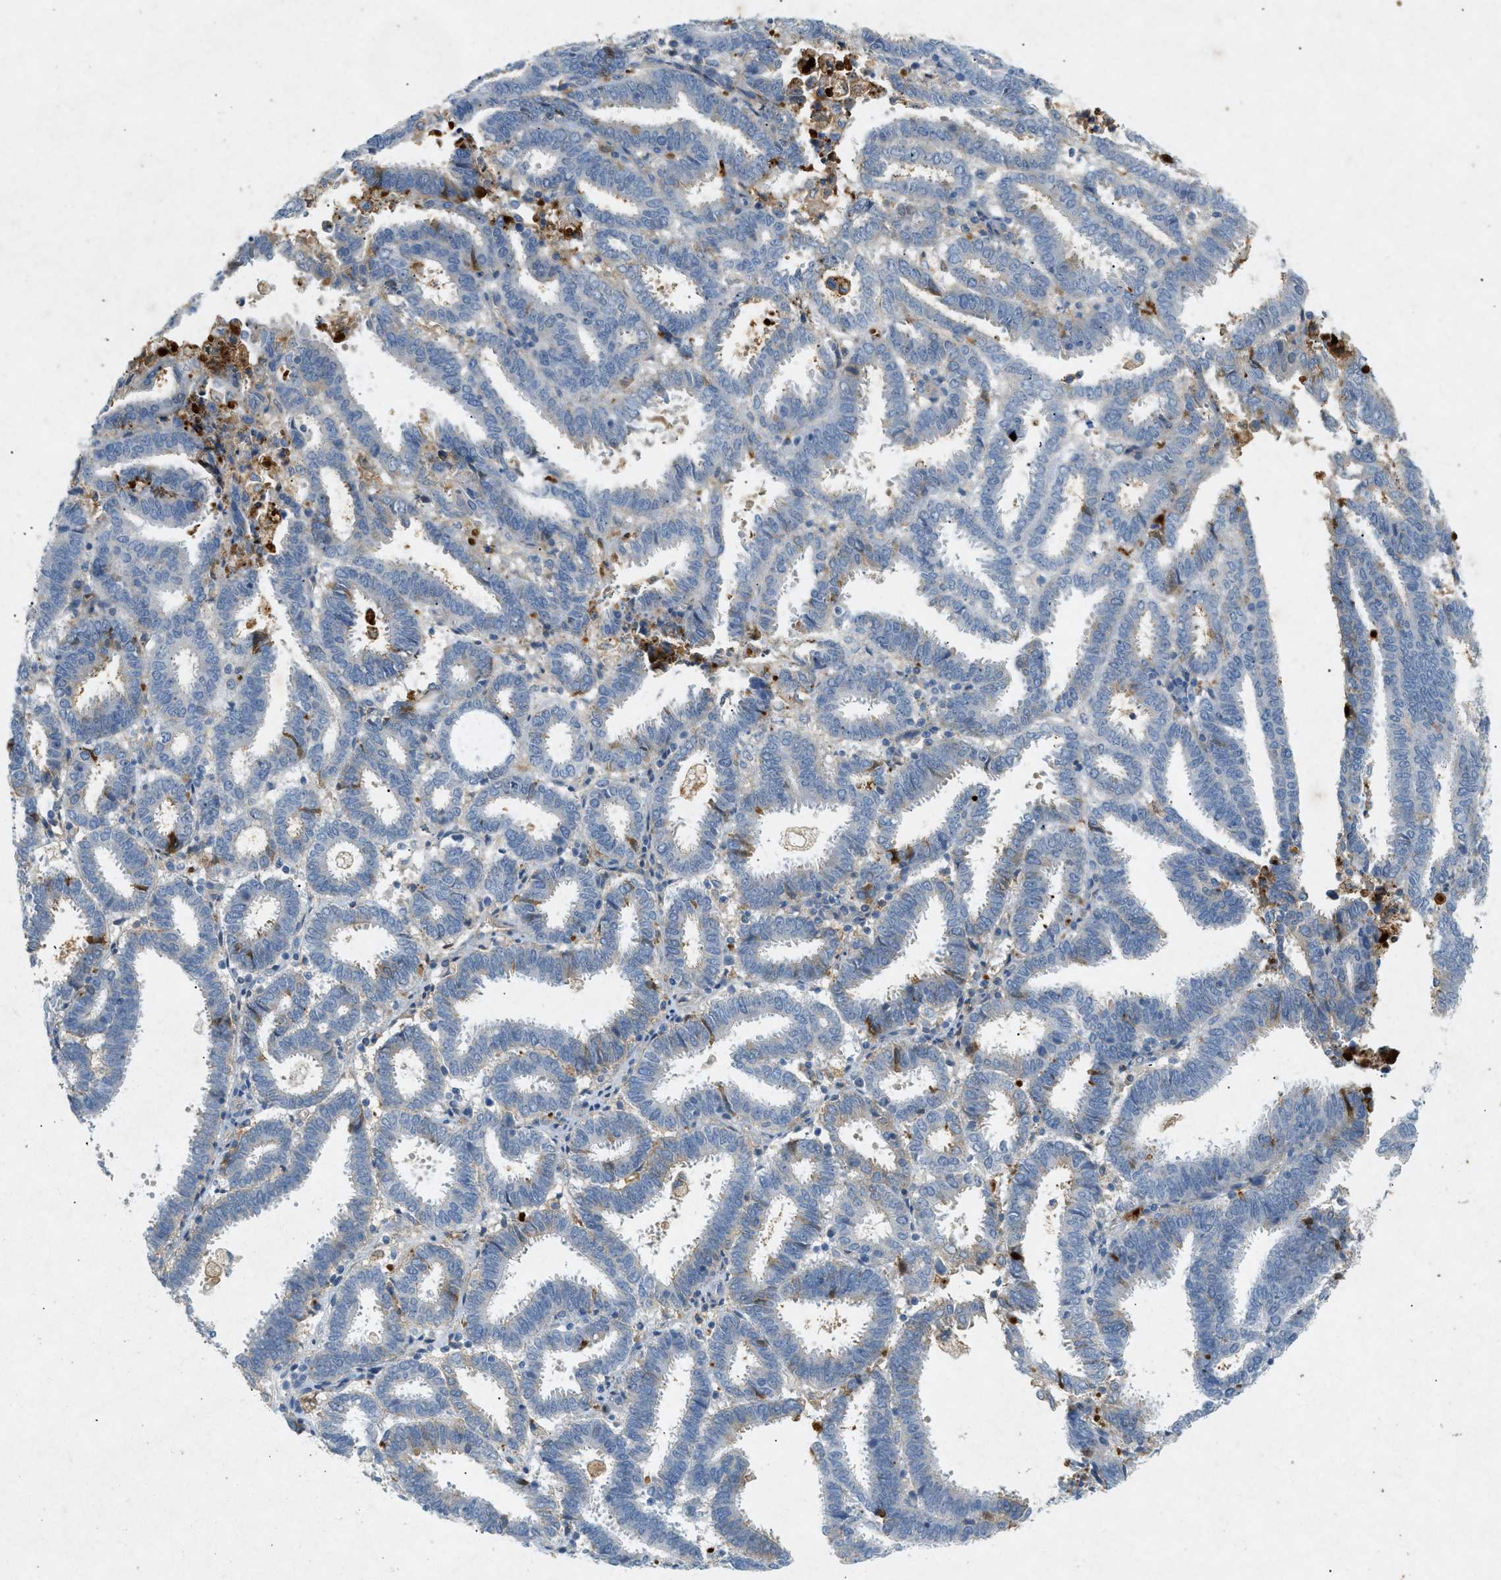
{"staining": {"intensity": "weak", "quantity": "<25%", "location": "cytoplasmic/membranous"}, "tissue": "endometrial cancer", "cell_type": "Tumor cells", "image_type": "cancer", "snomed": [{"axis": "morphology", "description": "Adenocarcinoma, NOS"}, {"axis": "topography", "description": "Uterus"}], "caption": "Micrograph shows no significant protein positivity in tumor cells of adenocarcinoma (endometrial).", "gene": "F2", "patient": {"sex": "female", "age": 83}}